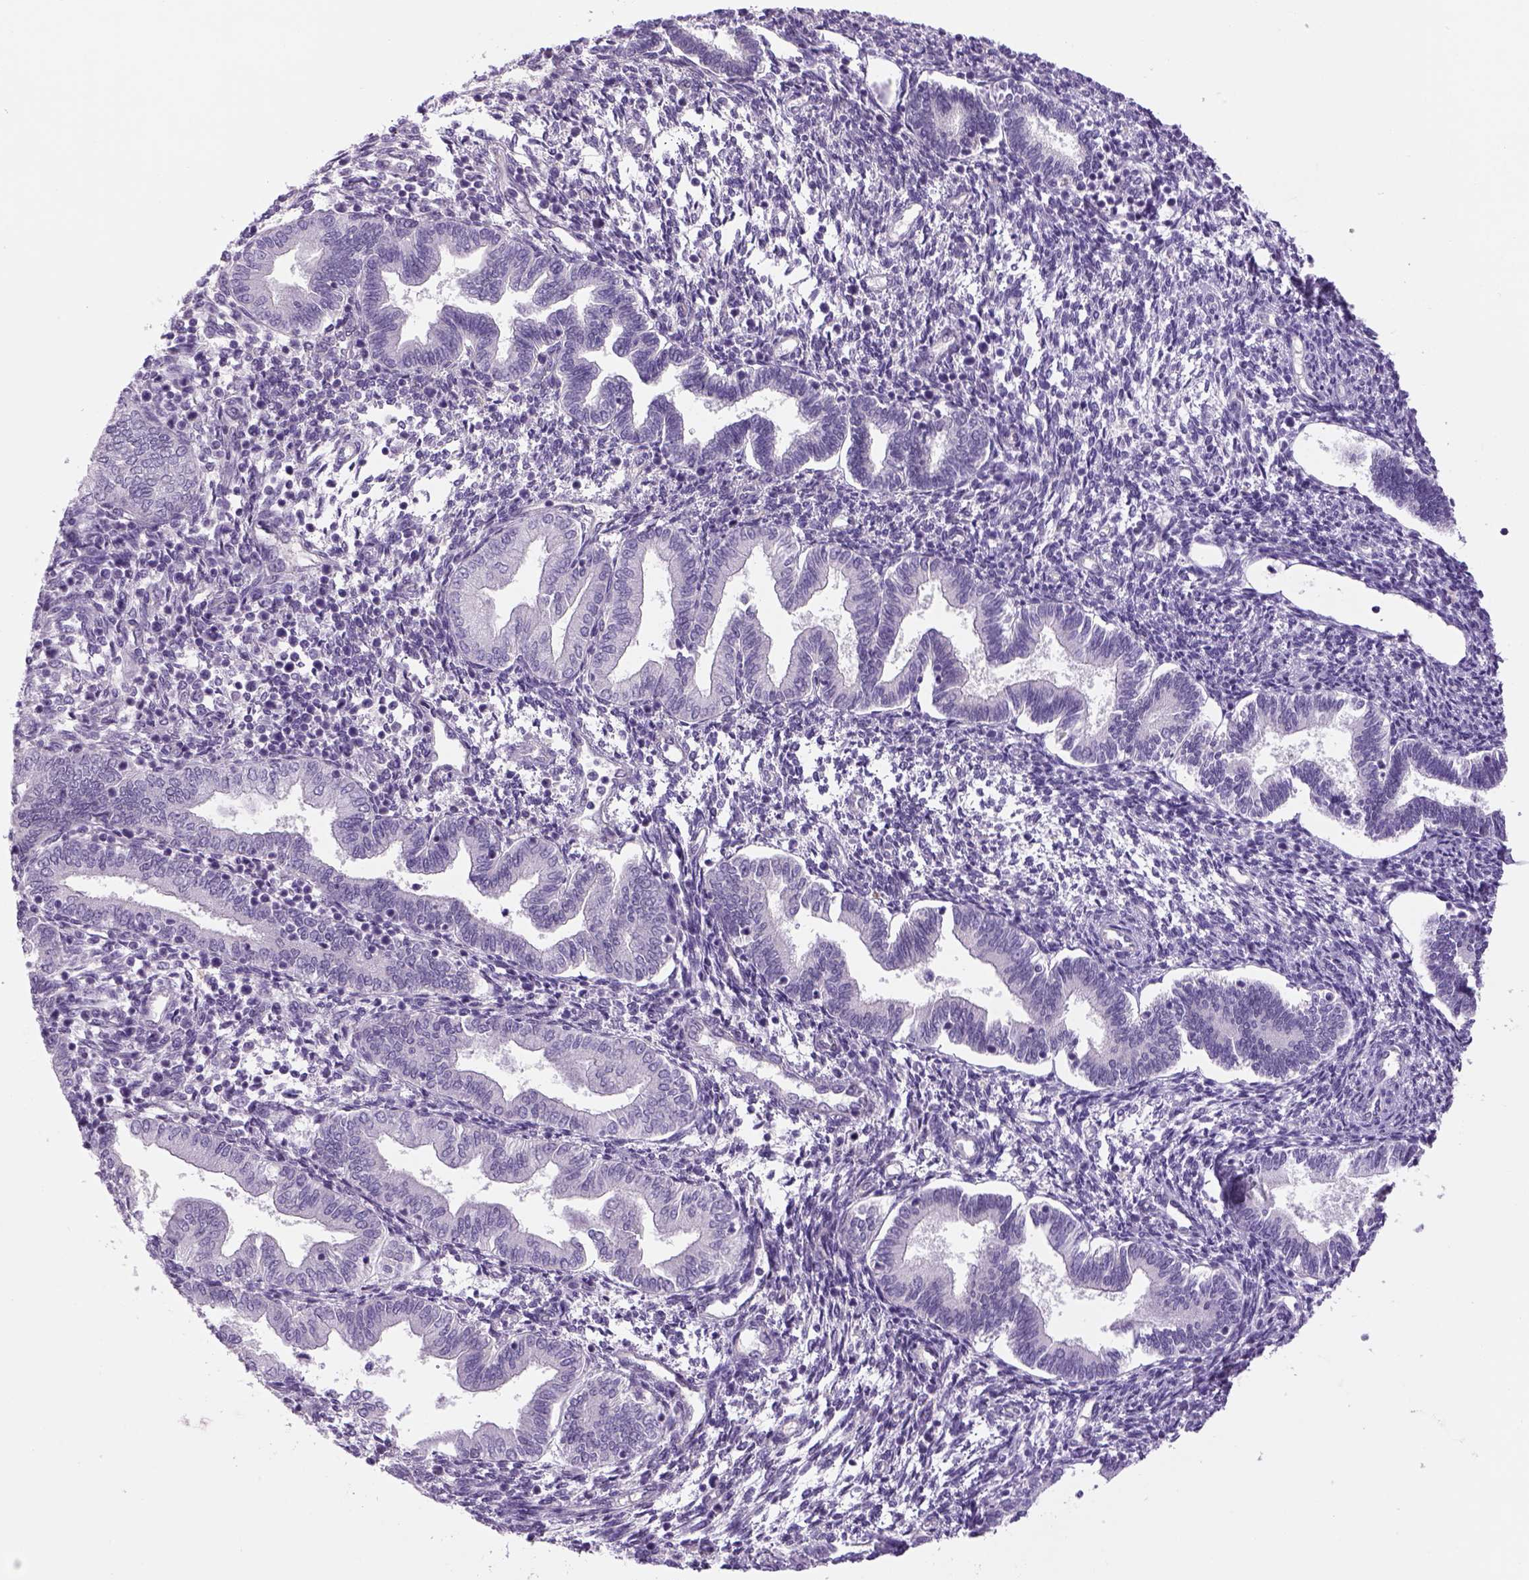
{"staining": {"intensity": "negative", "quantity": "none", "location": "none"}, "tissue": "endometrium", "cell_type": "Cells in endometrial stroma", "image_type": "normal", "snomed": [{"axis": "morphology", "description": "Normal tissue, NOS"}, {"axis": "topography", "description": "Endometrium"}], "caption": "DAB (3,3'-diaminobenzidine) immunohistochemical staining of benign endometrium displays no significant staining in cells in endometrial stroma.", "gene": "DBH", "patient": {"sex": "female", "age": 42}}